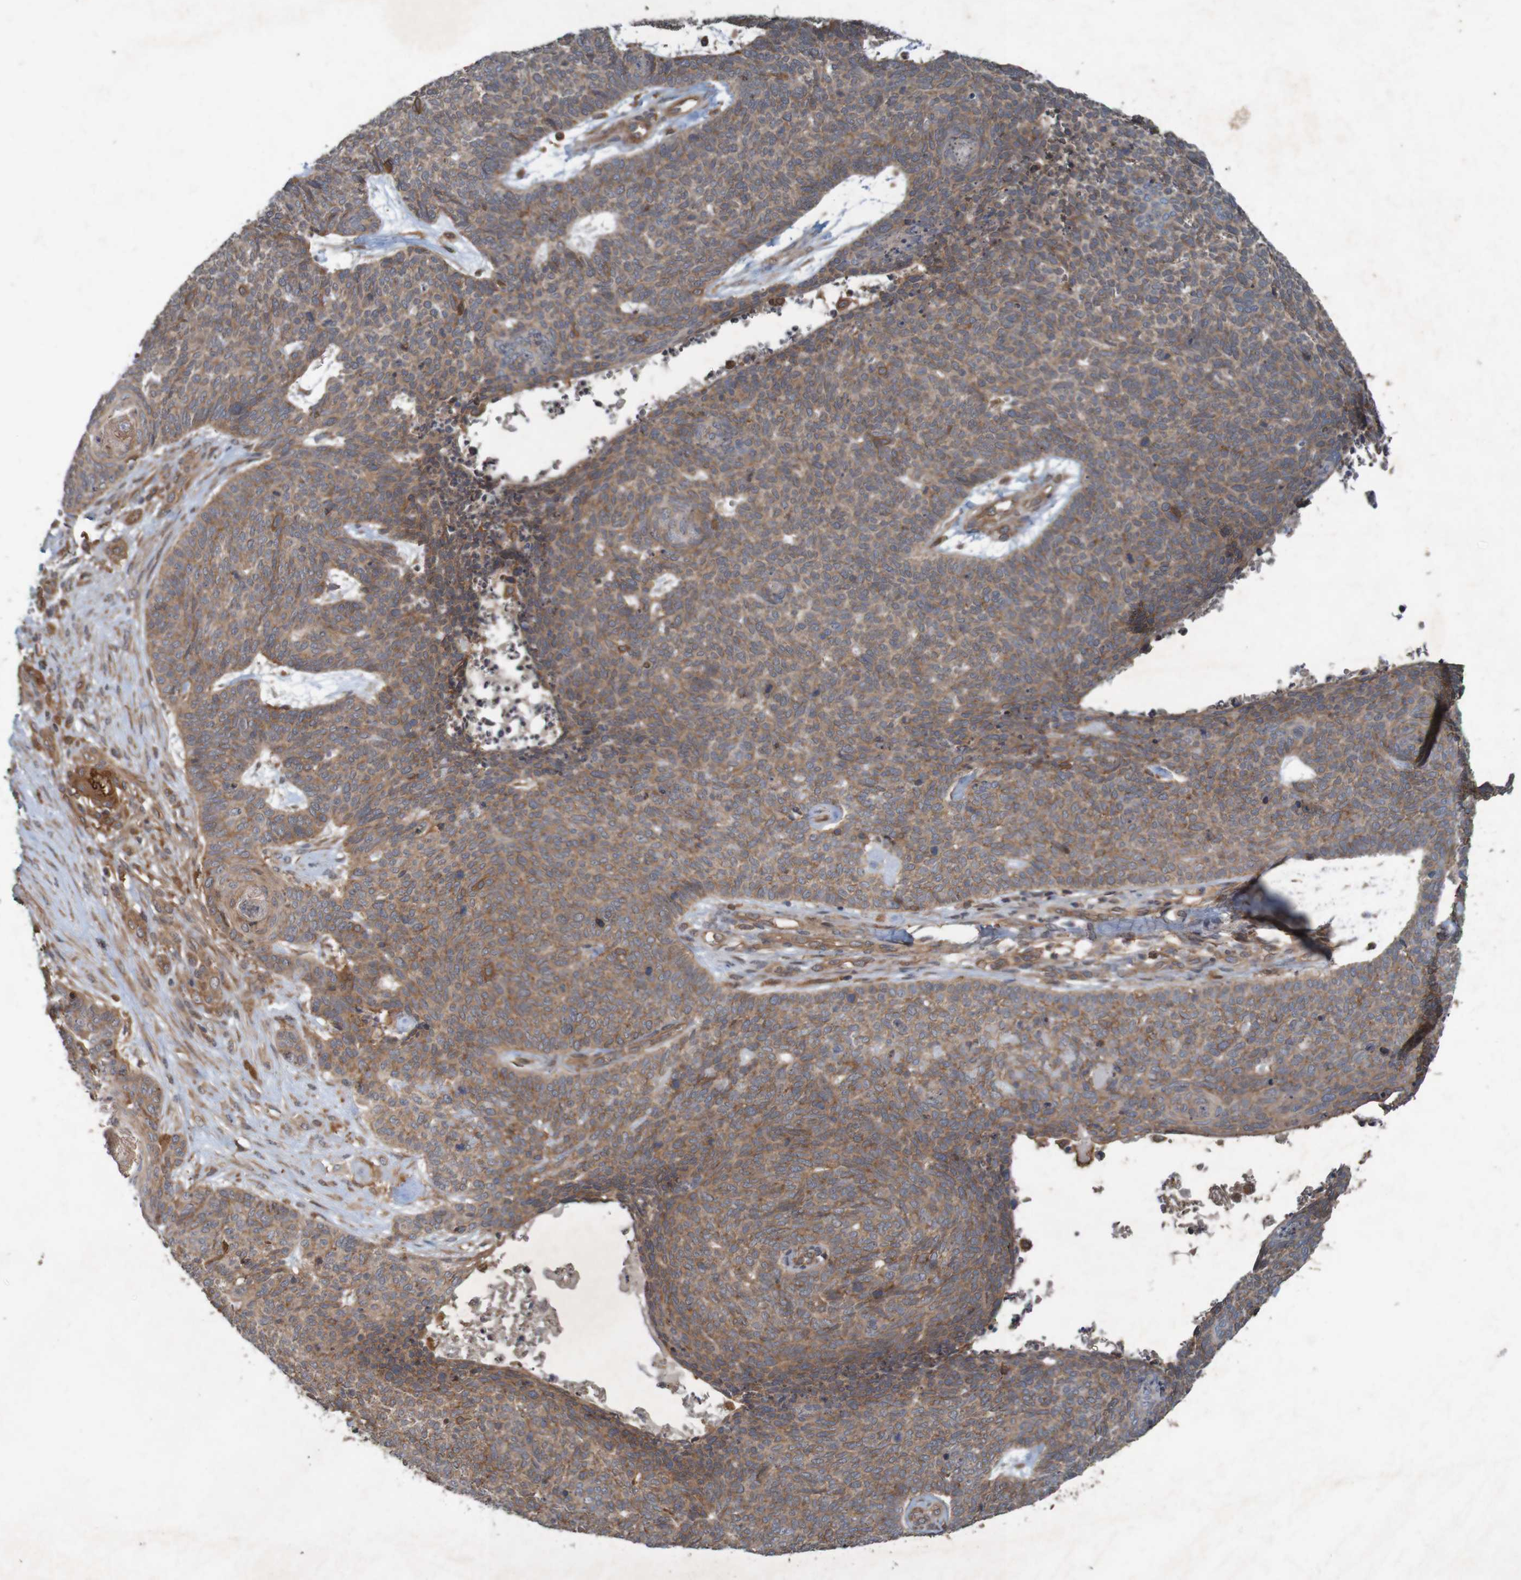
{"staining": {"intensity": "weak", "quantity": ">75%", "location": "cytoplasmic/membranous"}, "tissue": "skin cancer", "cell_type": "Tumor cells", "image_type": "cancer", "snomed": [{"axis": "morphology", "description": "Basal cell carcinoma"}, {"axis": "topography", "description": "Skin"}], "caption": "Basal cell carcinoma (skin) was stained to show a protein in brown. There is low levels of weak cytoplasmic/membranous positivity in about >75% of tumor cells.", "gene": "ARHGEF11", "patient": {"sex": "female", "age": 84}}